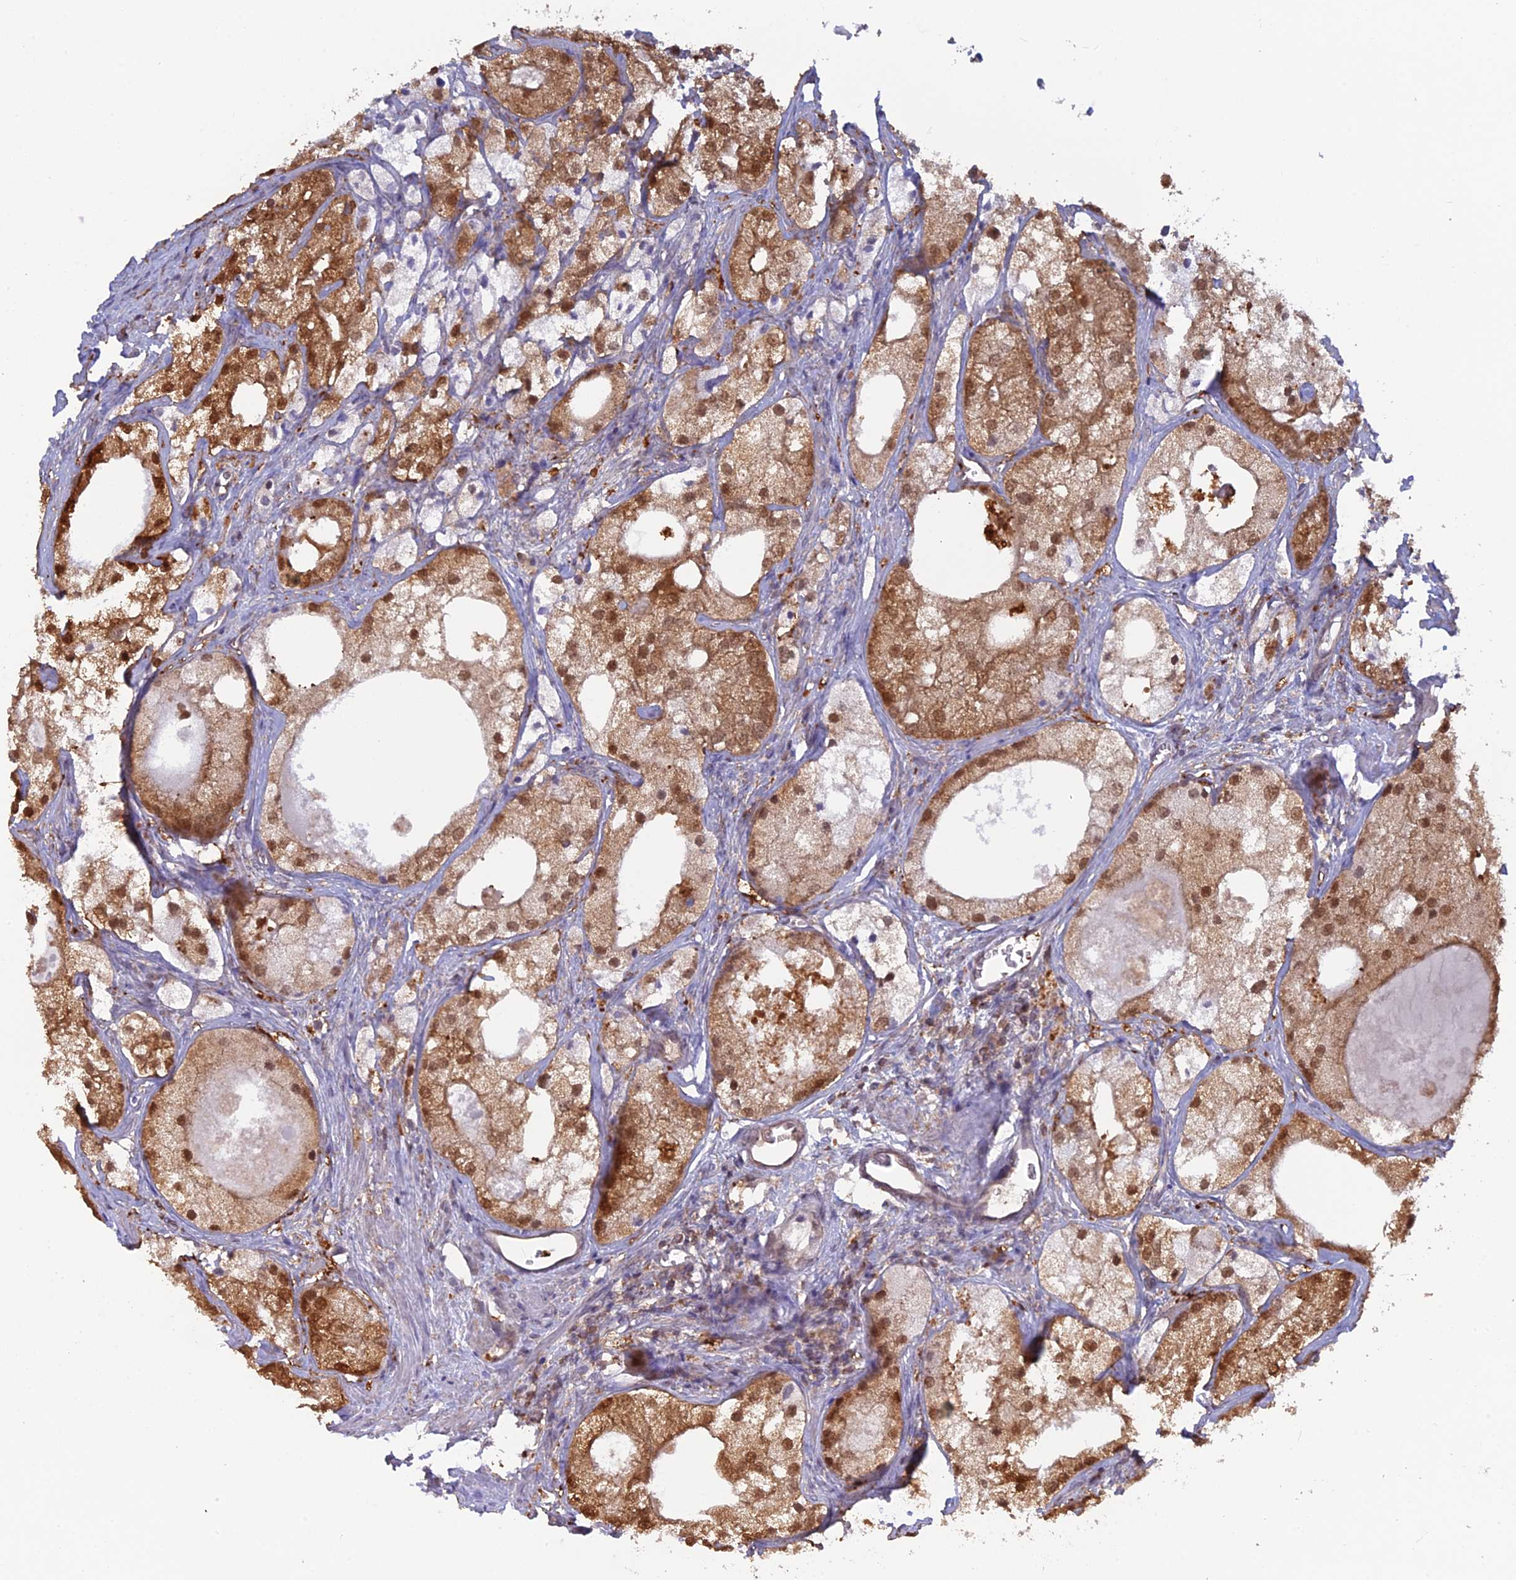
{"staining": {"intensity": "moderate", "quantity": ">75%", "location": "cytoplasmic/membranous,nuclear"}, "tissue": "prostate cancer", "cell_type": "Tumor cells", "image_type": "cancer", "snomed": [{"axis": "morphology", "description": "Adenocarcinoma, Low grade"}, {"axis": "topography", "description": "Prostate"}], "caption": "Brown immunohistochemical staining in human prostate cancer demonstrates moderate cytoplasmic/membranous and nuclear positivity in approximately >75% of tumor cells.", "gene": "HINT1", "patient": {"sex": "male", "age": 69}}